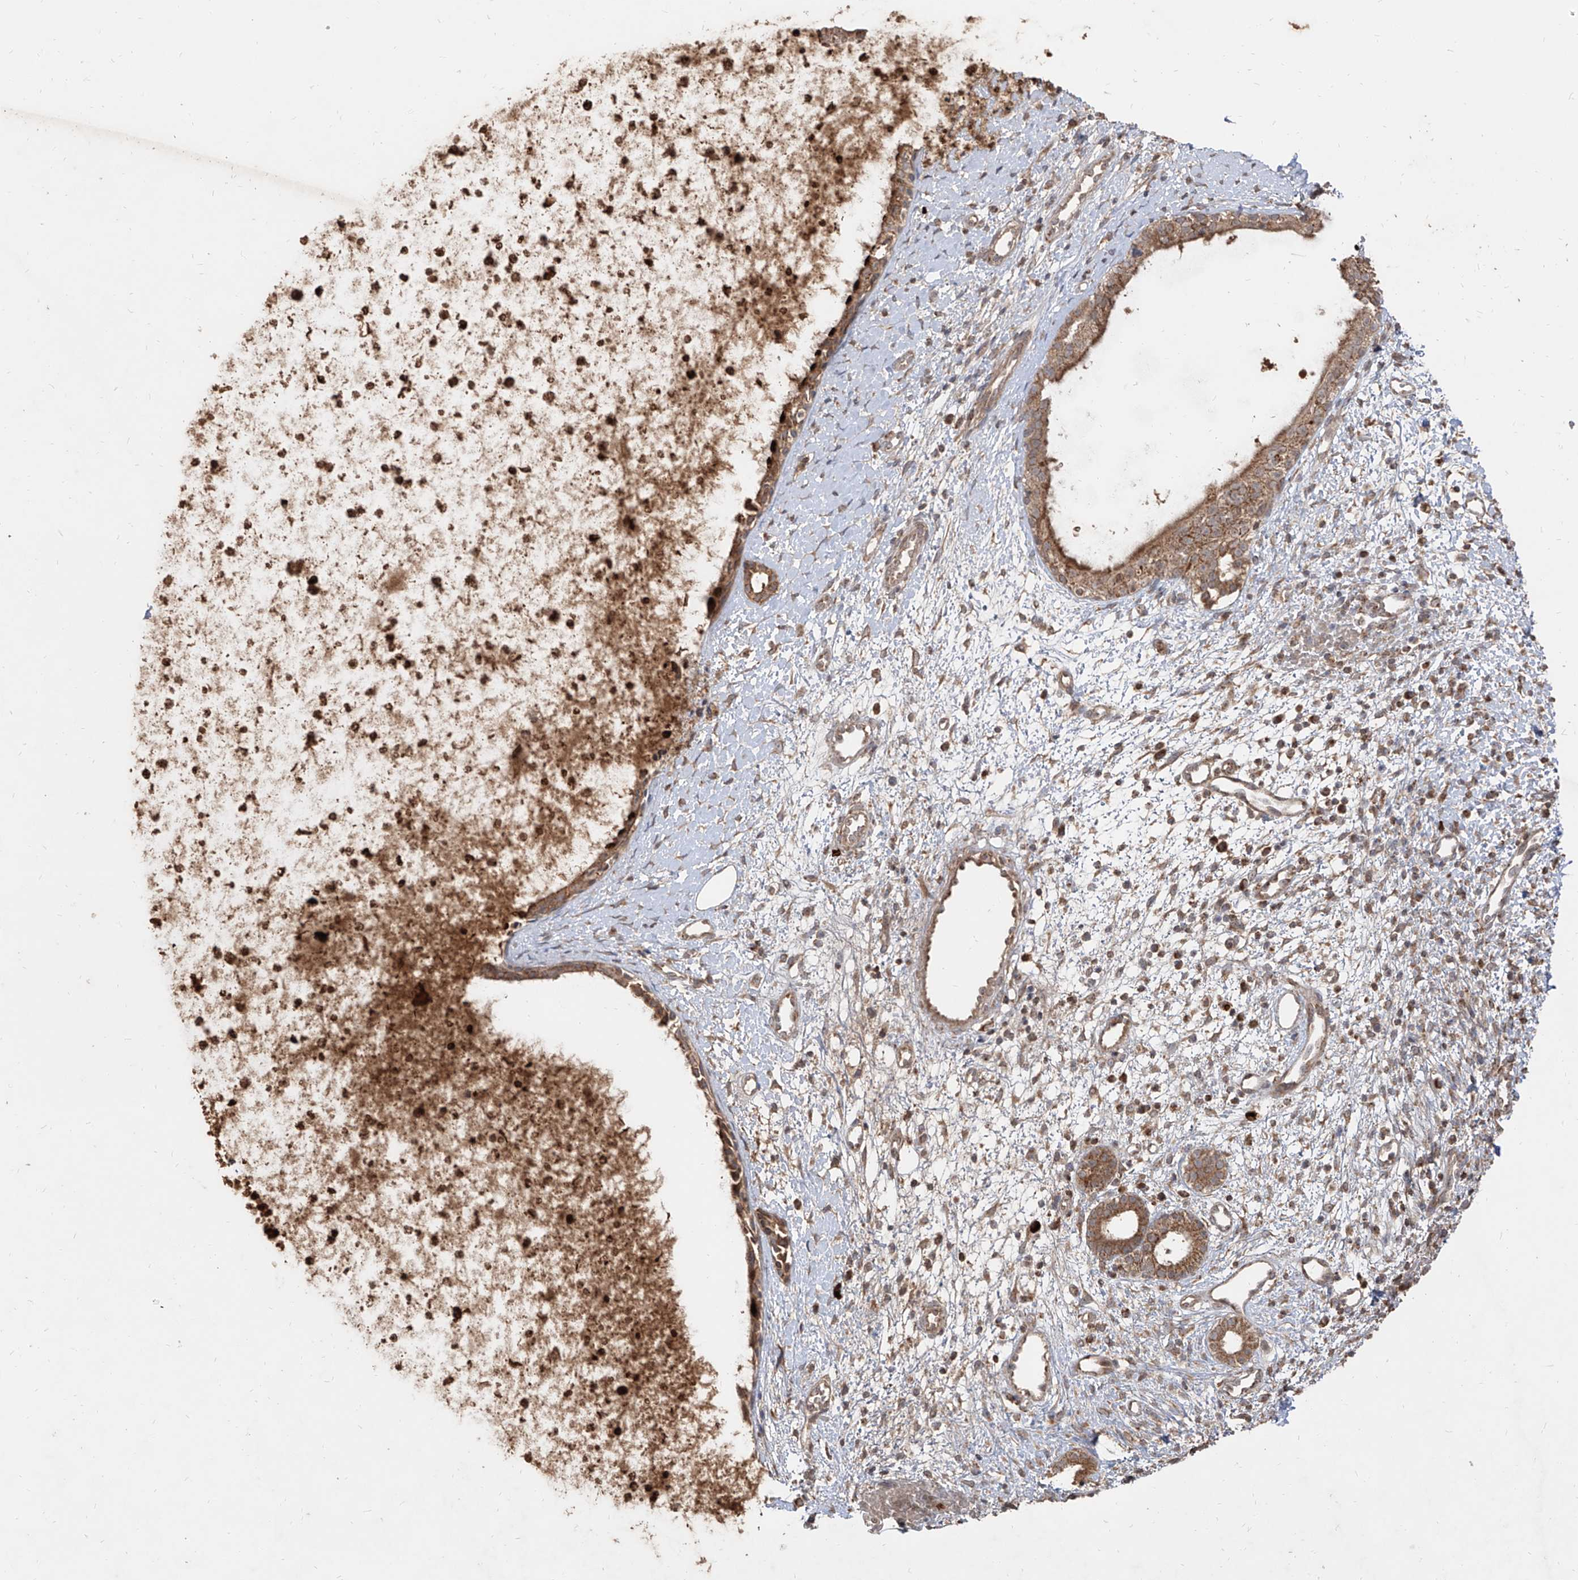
{"staining": {"intensity": "moderate", "quantity": ">75%", "location": "cytoplasmic/membranous"}, "tissue": "nasopharynx", "cell_type": "Respiratory epithelial cells", "image_type": "normal", "snomed": [{"axis": "morphology", "description": "Normal tissue, NOS"}, {"axis": "topography", "description": "Nasopharynx"}], "caption": "This micrograph reveals benign nasopharynx stained with IHC to label a protein in brown. The cytoplasmic/membranous of respiratory epithelial cells show moderate positivity for the protein. Nuclei are counter-stained blue.", "gene": "AIM2", "patient": {"sex": "male", "age": 22}}